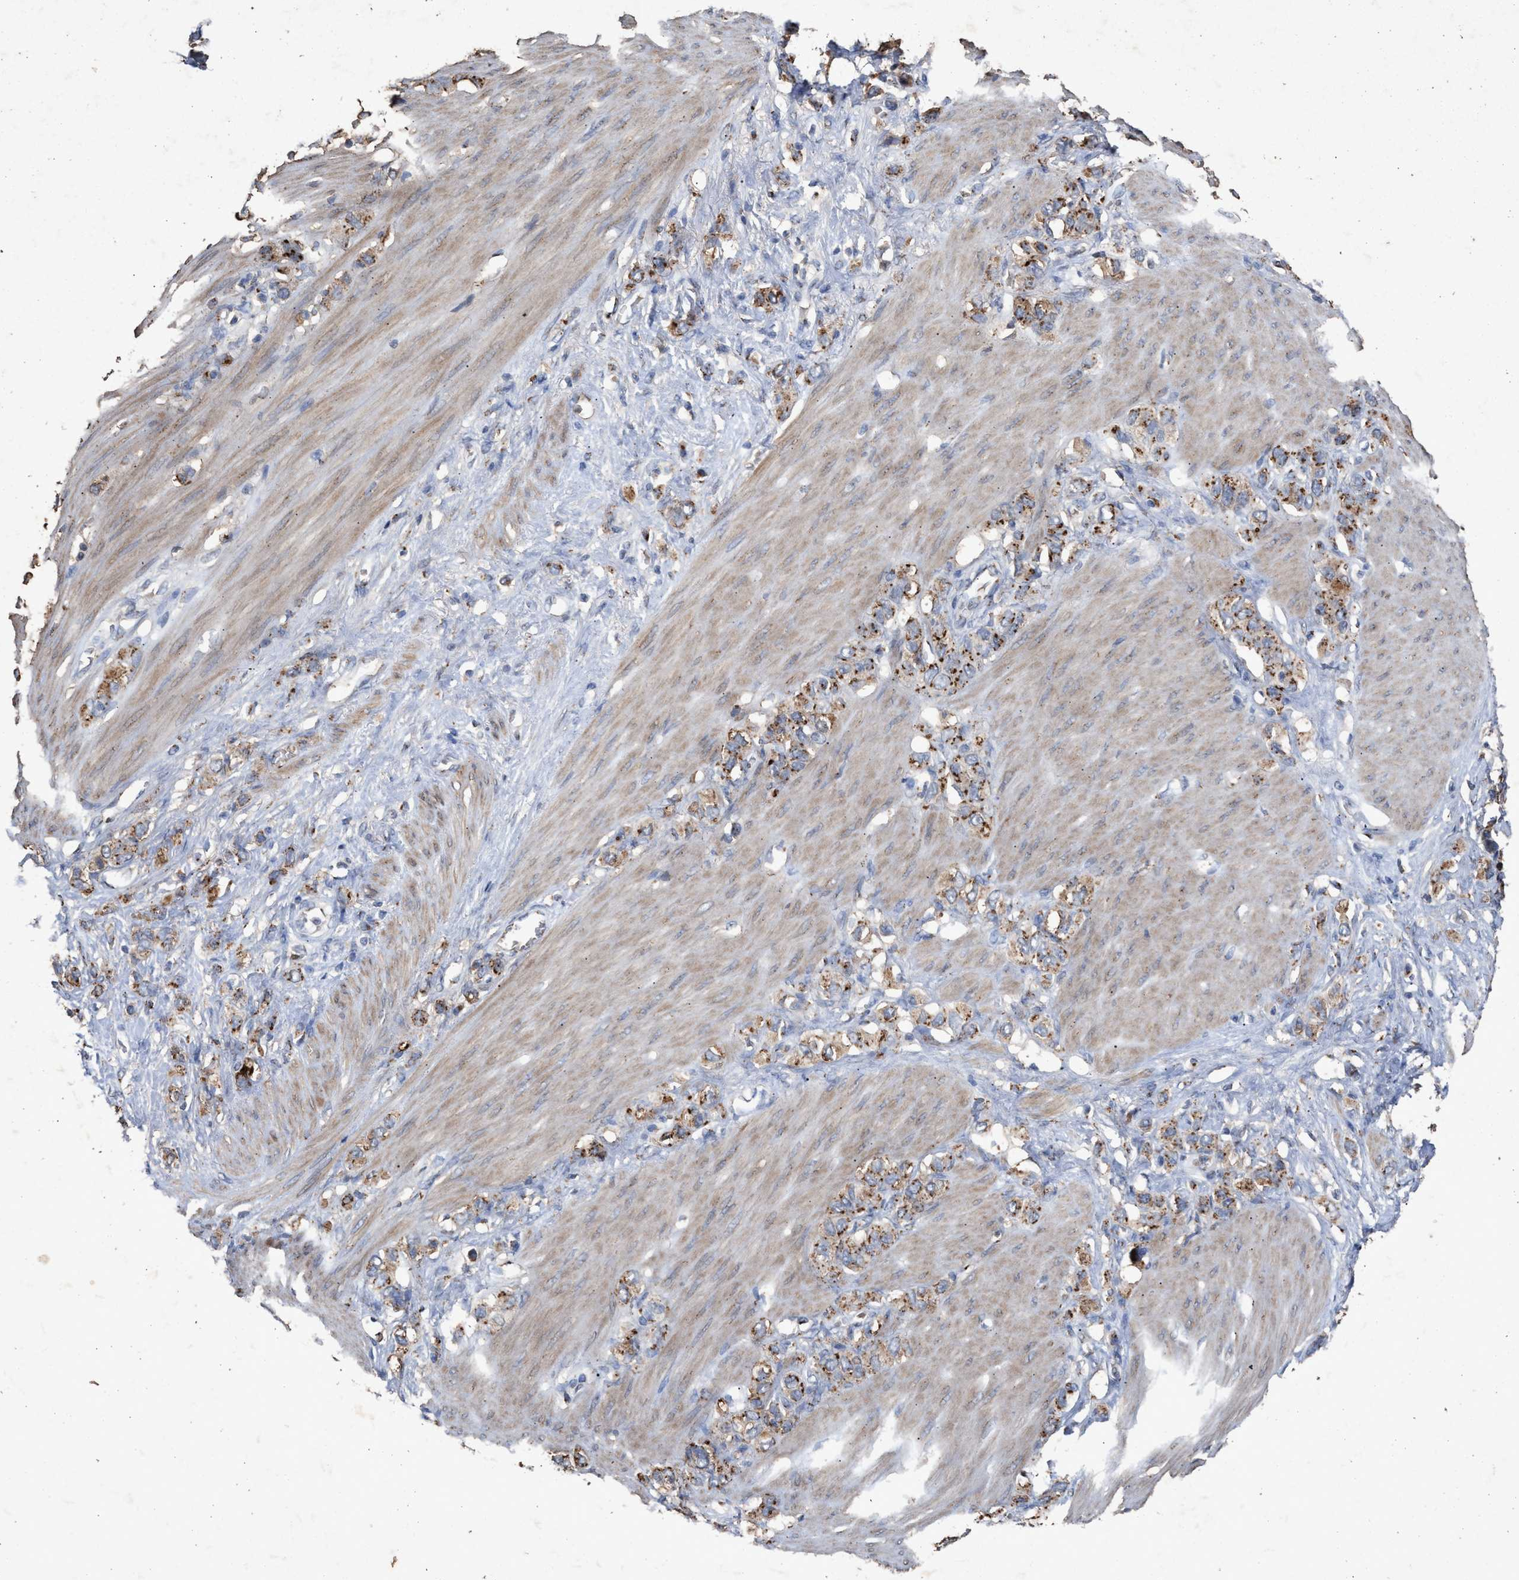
{"staining": {"intensity": "moderate", "quantity": ">75%", "location": "cytoplasmic/membranous"}, "tissue": "stomach cancer", "cell_type": "Tumor cells", "image_type": "cancer", "snomed": [{"axis": "morphology", "description": "Adenocarcinoma, NOS"}, {"axis": "morphology", "description": "Adenocarcinoma, High grade"}, {"axis": "topography", "description": "Stomach, upper"}, {"axis": "topography", "description": "Stomach, lower"}], "caption": "This image exhibits immunohistochemistry staining of human stomach cancer, with medium moderate cytoplasmic/membranous expression in about >75% of tumor cells.", "gene": "MAN2A1", "patient": {"sex": "female", "age": 65}}